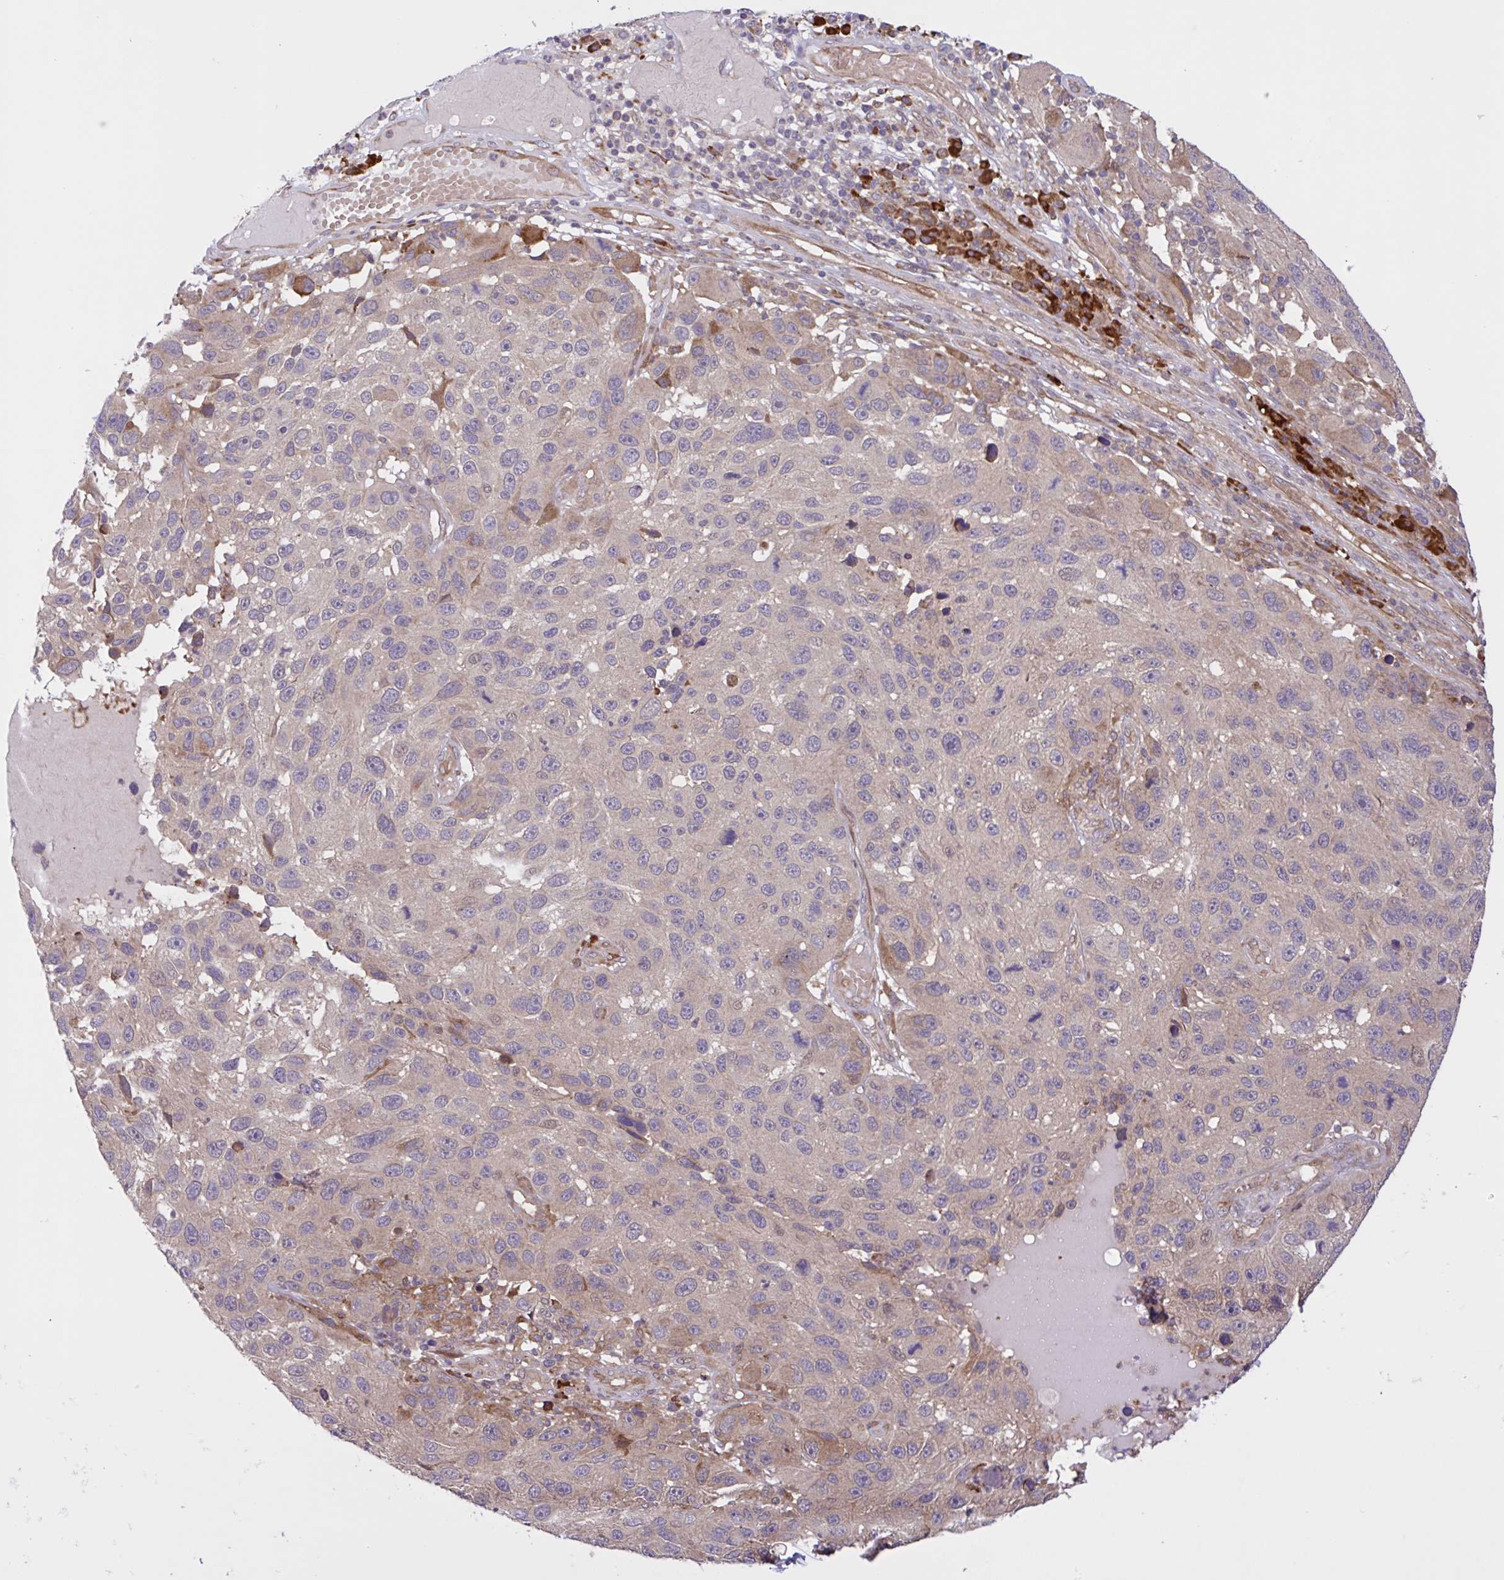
{"staining": {"intensity": "weak", "quantity": "<25%", "location": "cytoplasmic/membranous"}, "tissue": "melanoma", "cell_type": "Tumor cells", "image_type": "cancer", "snomed": [{"axis": "morphology", "description": "Malignant melanoma, NOS"}, {"axis": "topography", "description": "Skin"}], "caption": "Tumor cells show no significant positivity in melanoma.", "gene": "INTS10", "patient": {"sex": "male", "age": 53}}